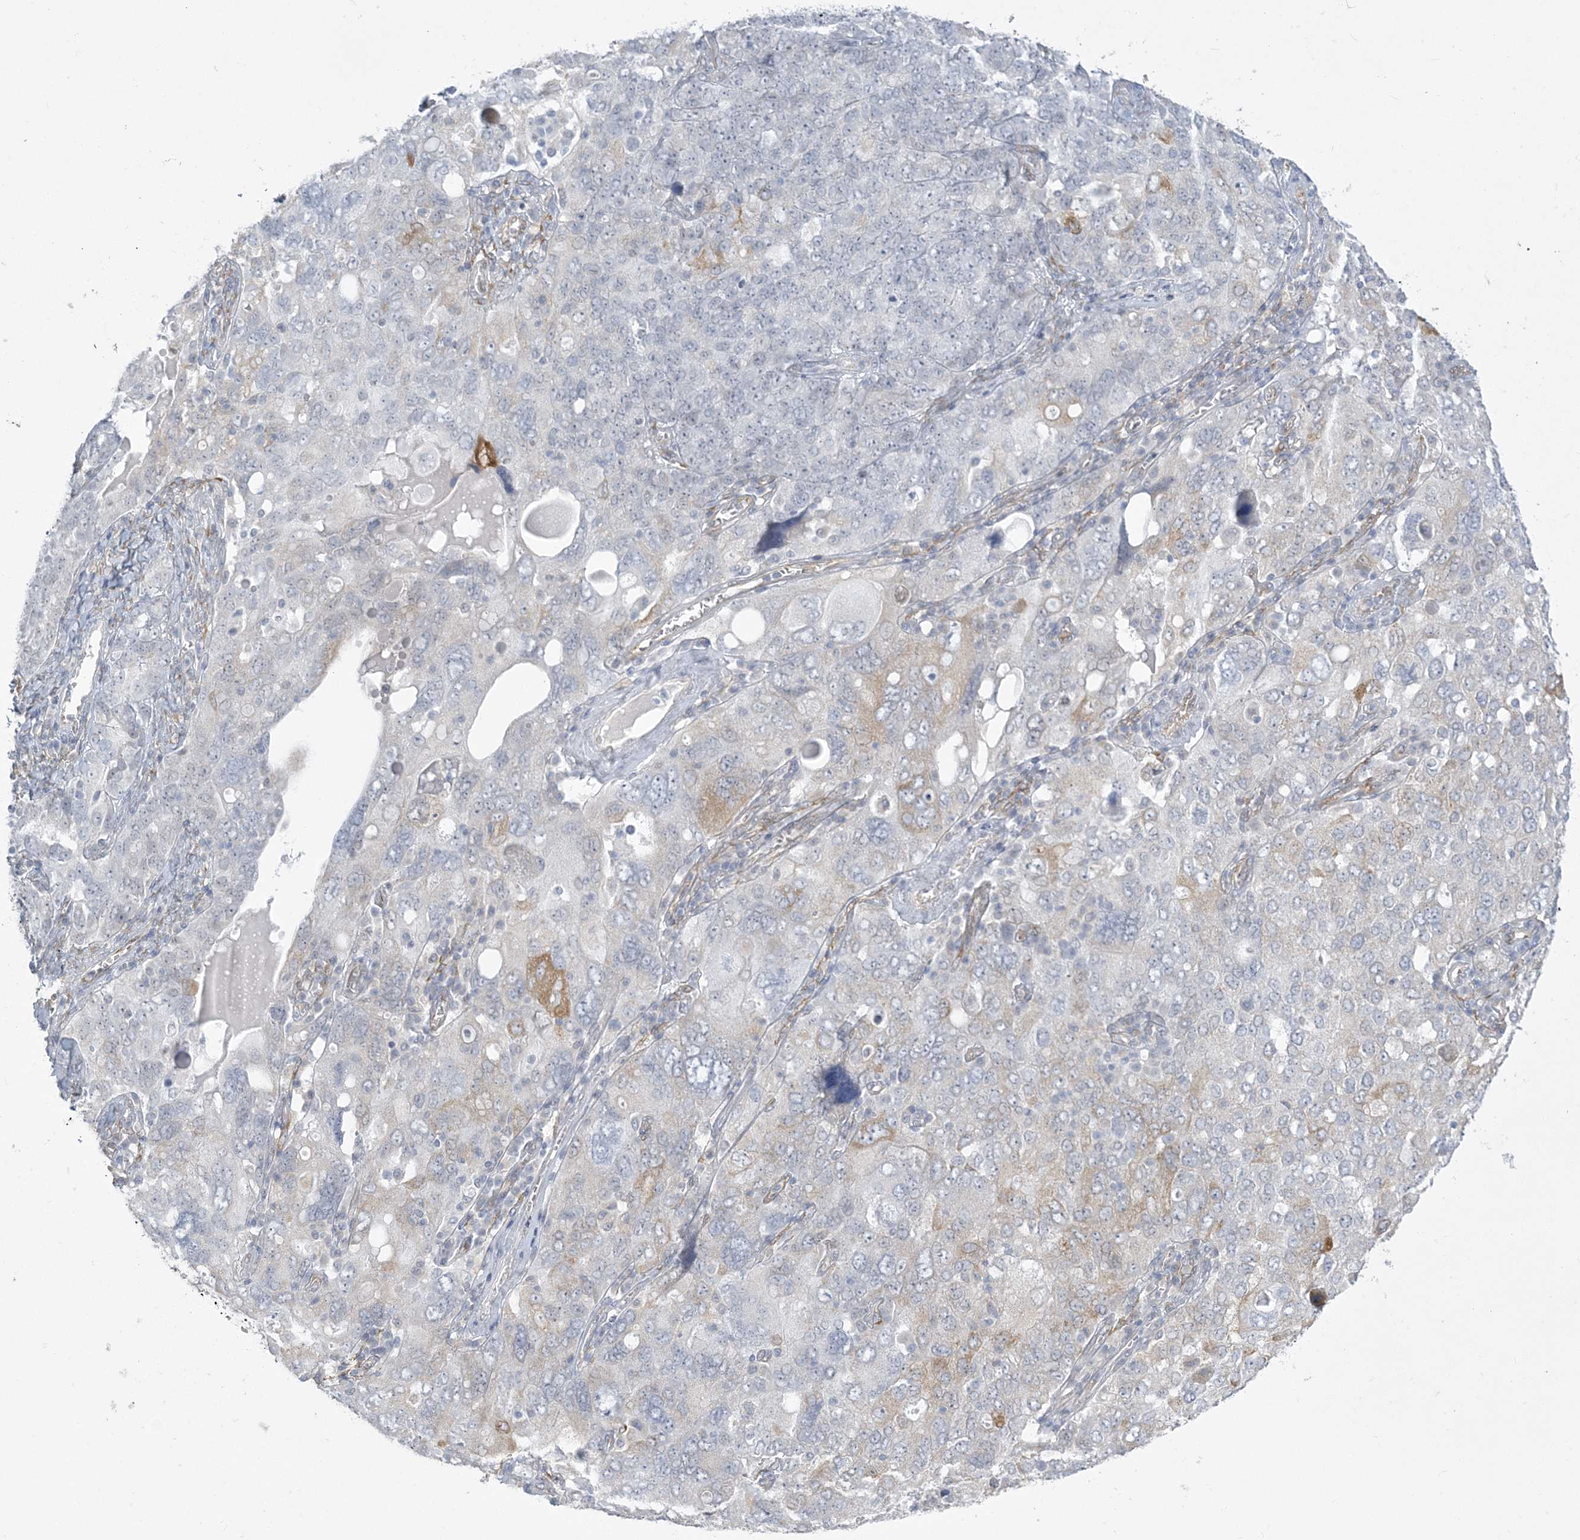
{"staining": {"intensity": "weak", "quantity": "<25%", "location": "cytoplasmic/membranous"}, "tissue": "ovarian cancer", "cell_type": "Tumor cells", "image_type": "cancer", "snomed": [{"axis": "morphology", "description": "Carcinoma, endometroid"}, {"axis": "topography", "description": "Ovary"}], "caption": "Ovarian cancer stained for a protein using IHC demonstrates no expression tumor cells.", "gene": "ZC3H6", "patient": {"sex": "female", "age": 62}}